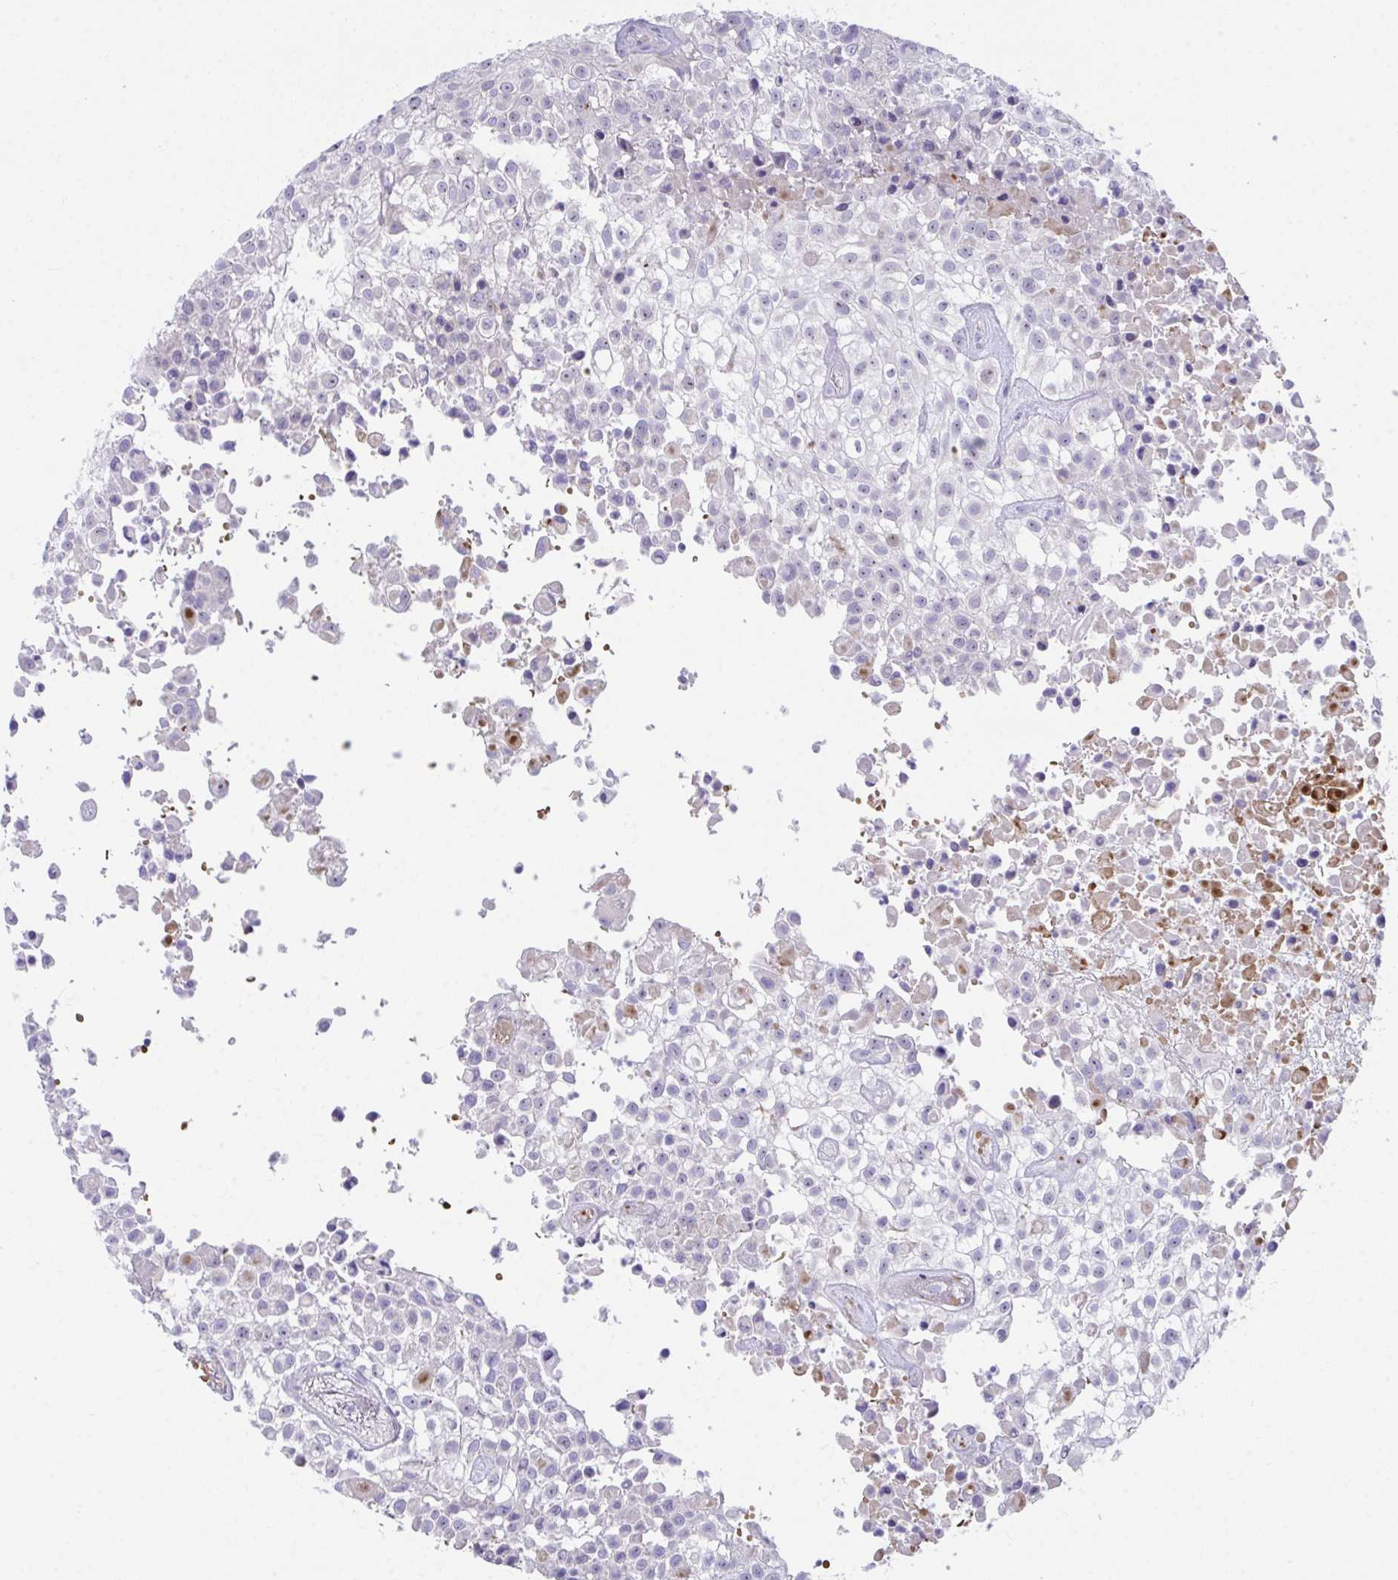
{"staining": {"intensity": "weak", "quantity": "25%-75%", "location": "nuclear"}, "tissue": "urothelial cancer", "cell_type": "Tumor cells", "image_type": "cancer", "snomed": [{"axis": "morphology", "description": "Urothelial carcinoma, High grade"}, {"axis": "topography", "description": "Urinary bladder"}], "caption": "High-magnification brightfield microscopy of urothelial carcinoma (high-grade) stained with DAB (3,3'-diaminobenzidine) (brown) and counterstained with hematoxylin (blue). tumor cells exhibit weak nuclear staining is present in about25%-75% of cells. The staining is performed using DAB (3,3'-diaminobenzidine) brown chromogen to label protein expression. The nuclei are counter-stained blue using hematoxylin.", "gene": "CENPQ", "patient": {"sex": "male", "age": 56}}